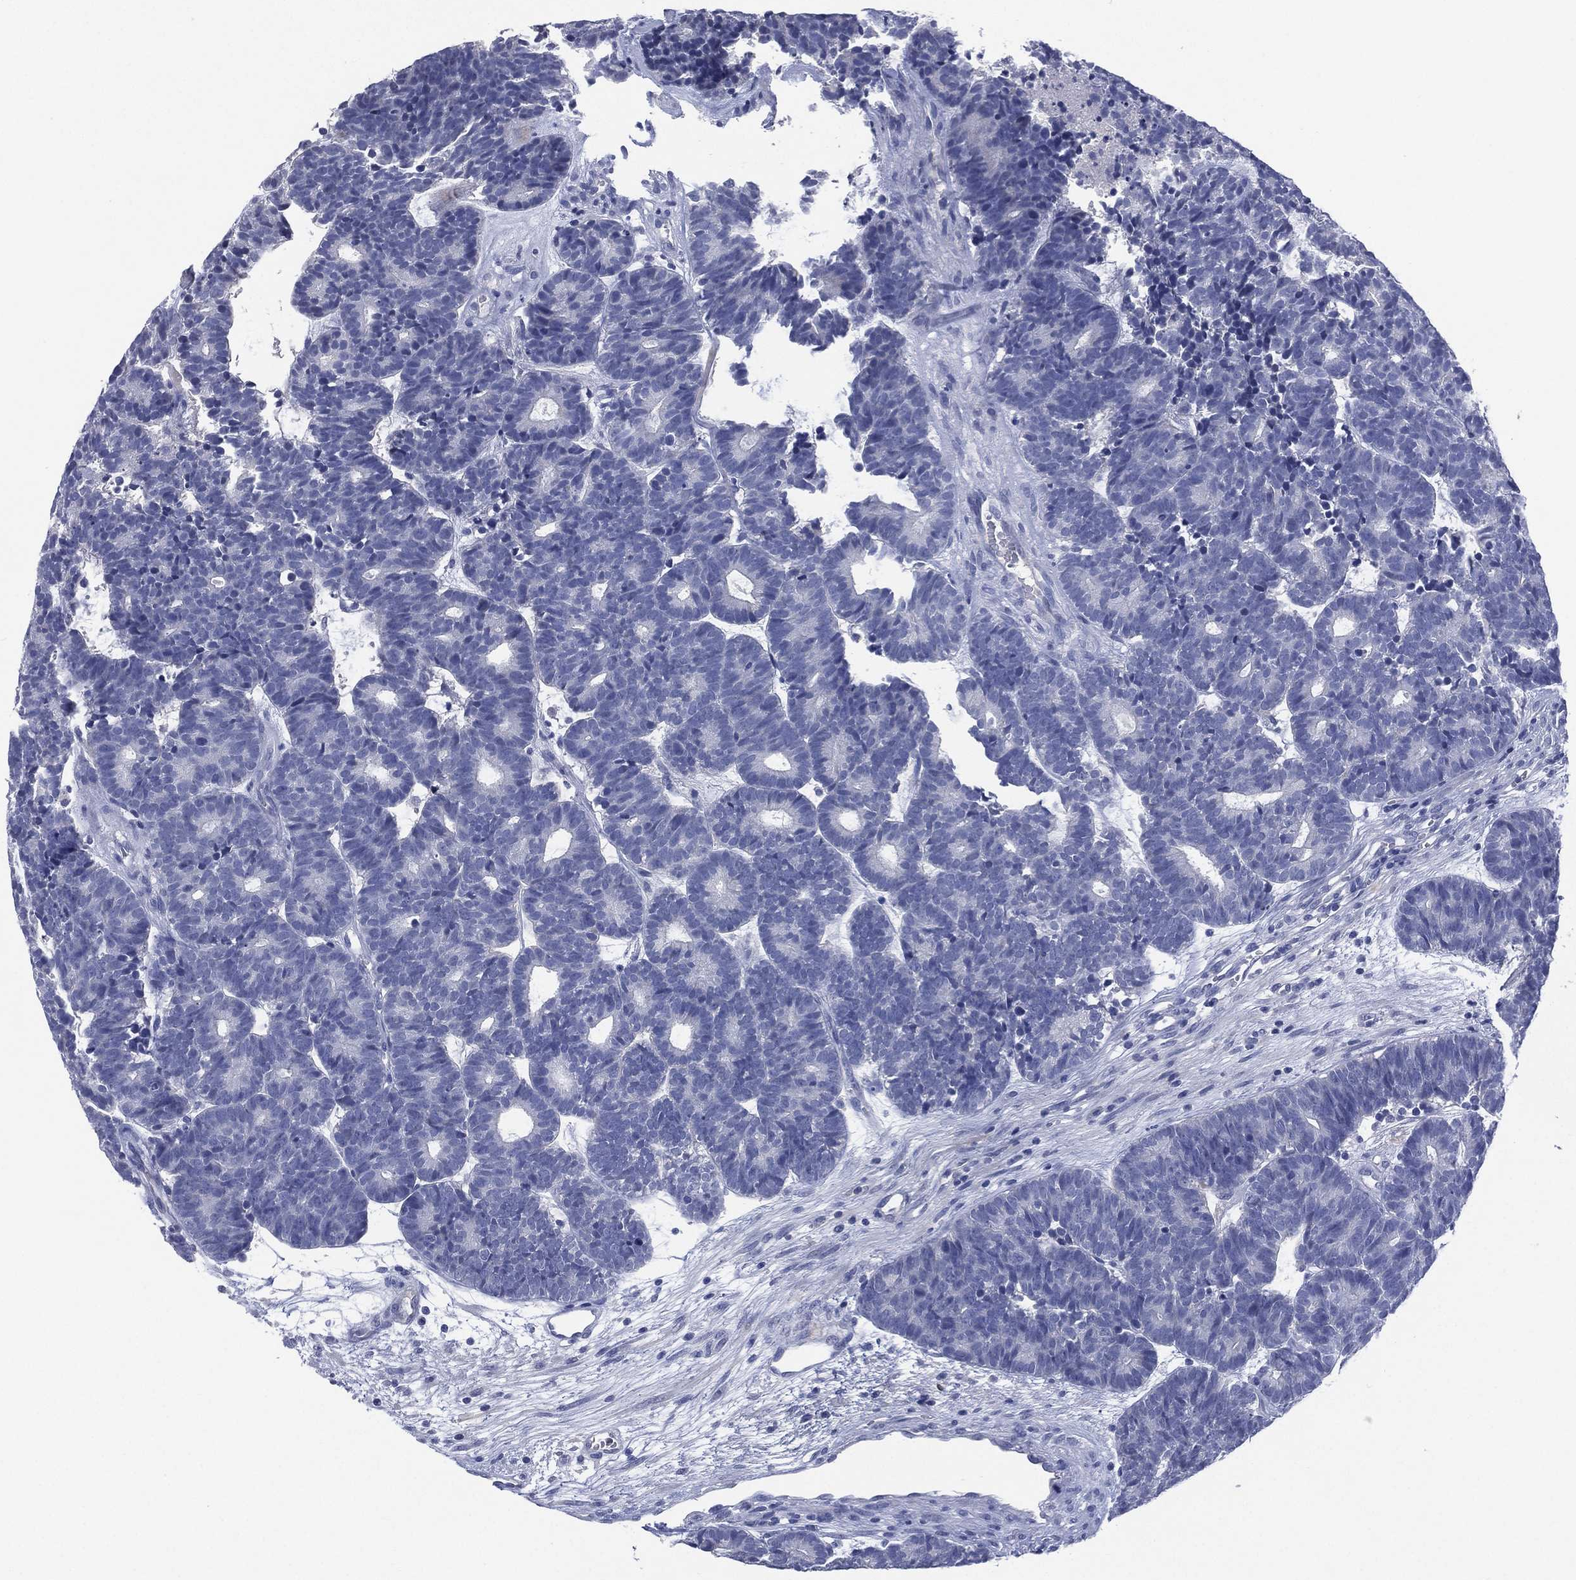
{"staining": {"intensity": "negative", "quantity": "none", "location": "none"}, "tissue": "head and neck cancer", "cell_type": "Tumor cells", "image_type": "cancer", "snomed": [{"axis": "morphology", "description": "Adenocarcinoma, NOS"}, {"axis": "topography", "description": "Head-Neck"}], "caption": "Micrograph shows no protein staining in tumor cells of head and neck cancer (adenocarcinoma) tissue. The staining is performed using DAB (3,3'-diaminobenzidine) brown chromogen with nuclei counter-stained in using hematoxylin.", "gene": "KRT35", "patient": {"sex": "female", "age": 81}}